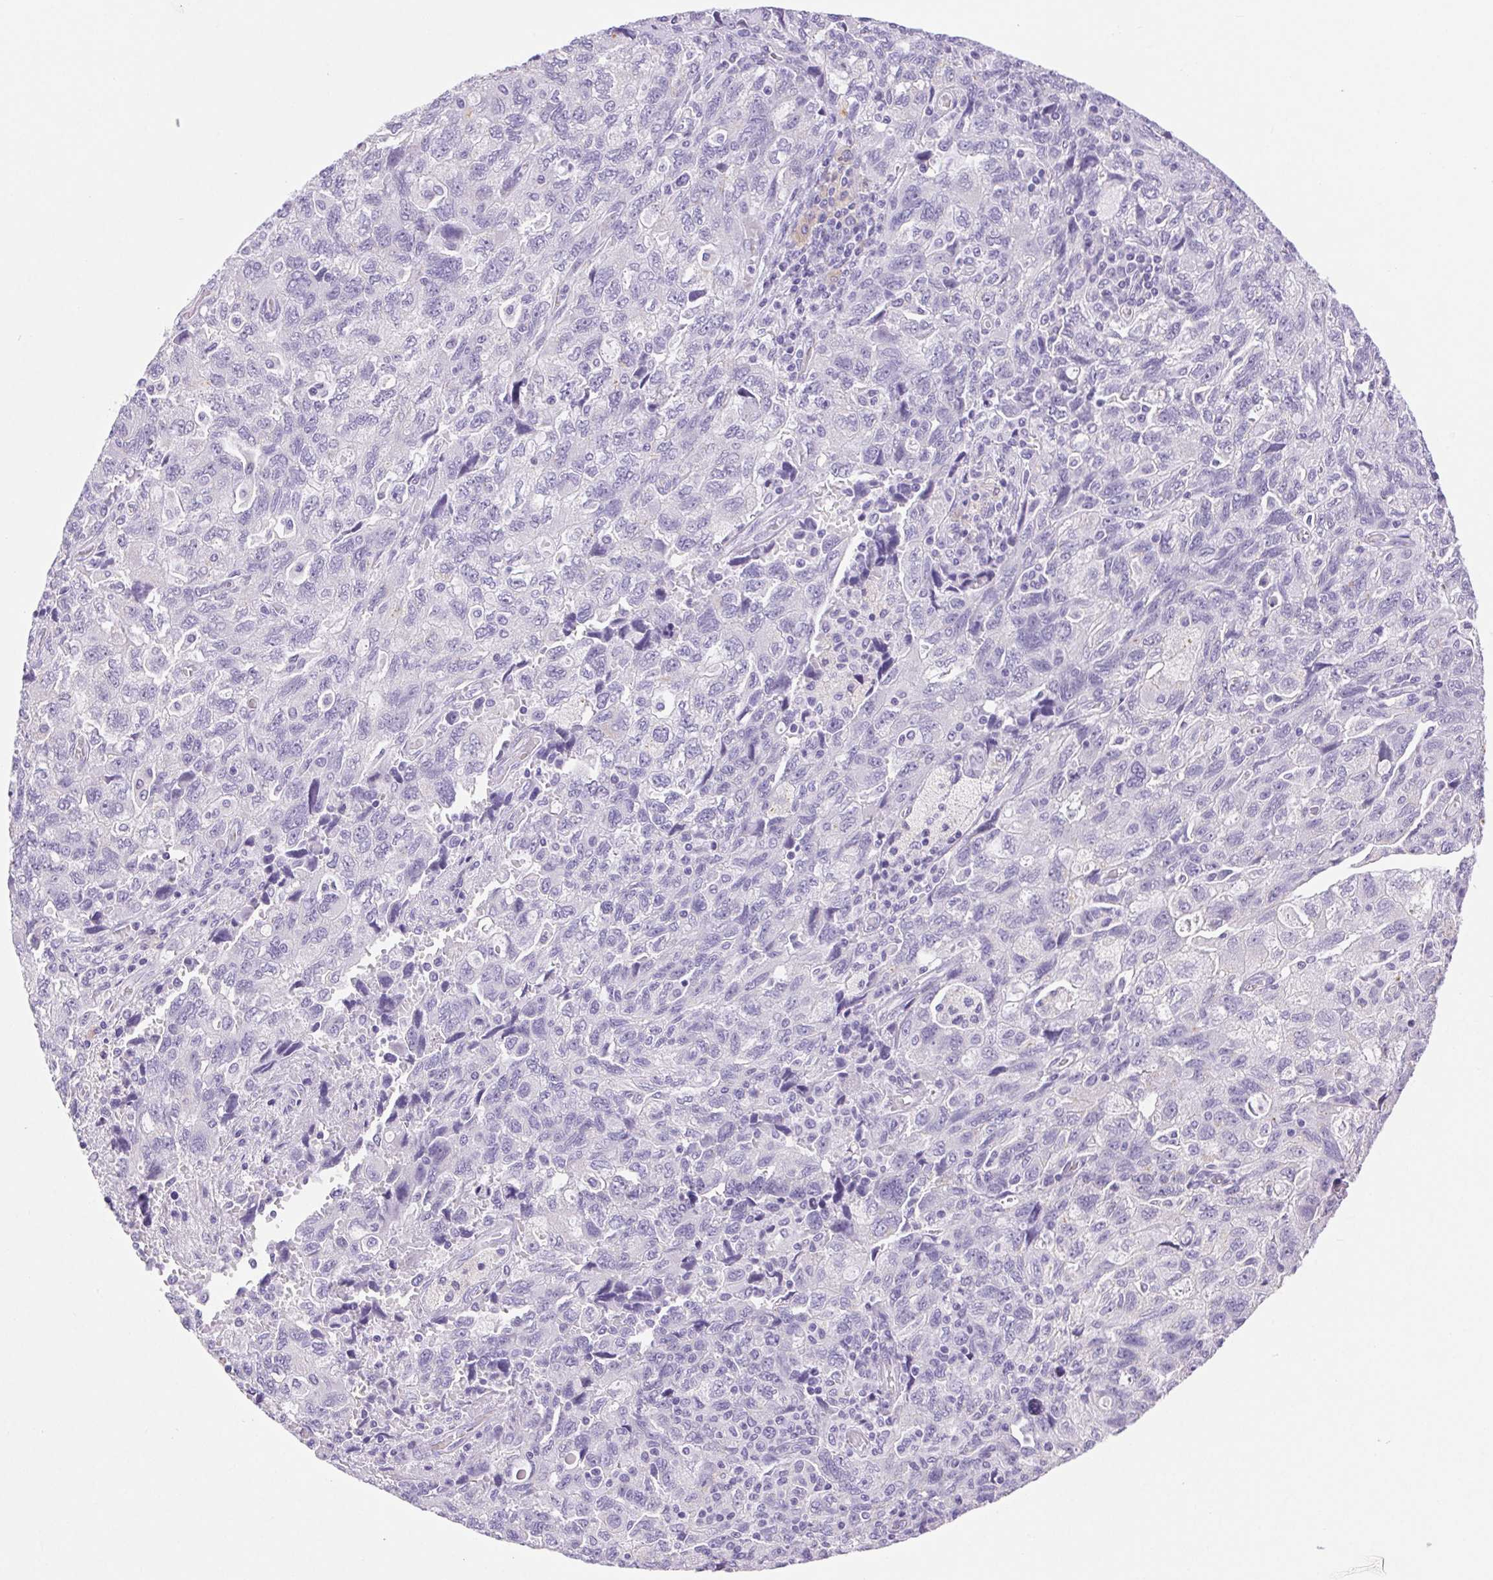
{"staining": {"intensity": "negative", "quantity": "none", "location": "none"}, "tissue": "ovarian cancer", "cell_type": "Tumor cells", "image_type": "cancer", "snomed": [{"axis": "morphology", "description": "Carcinoma, NOS"}, {"axis": "morphology", "description": "Cystadenocarcinoma, serous, NOS"}, {"axis": "topography", "description": "Ovary"}], "caption": "Ovarian serous cystadenocarcinoma was stained to show a protein in brown. There is no significant staining in tumor cells.", "gene": "SERPINB3", "patient": {"sex": "female", "age": 69}}